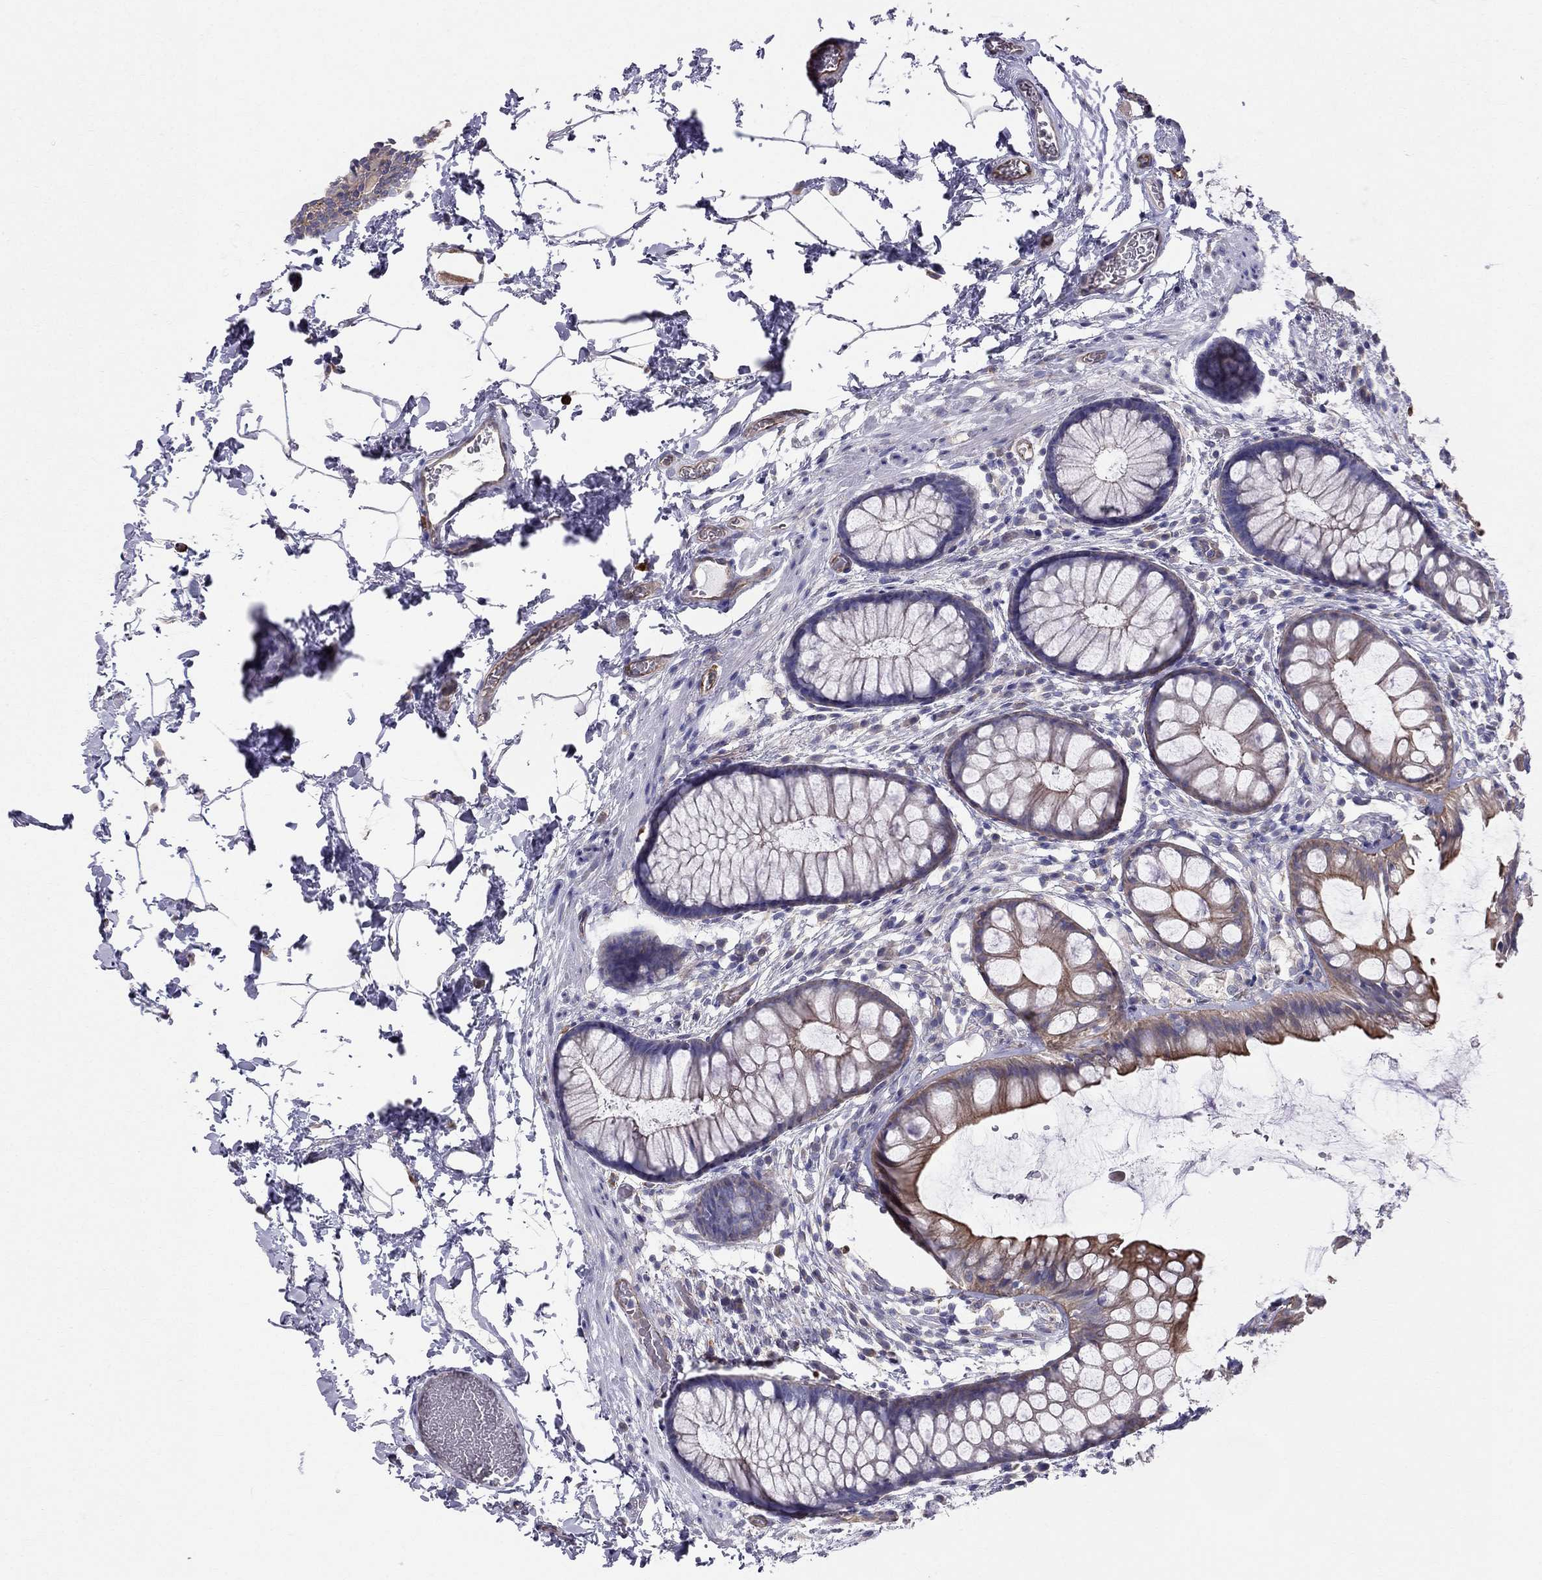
{"staining": {"intensity": "strong", "quantity": "<25%", "location": "cytoplasmic/membranous"}, "tissue": "rectum", "cell_type": "Glandular cells", "image_type": "normal", "snomed": [{"axis": "morphology", "description": "Normal tissue, NOS"}, {"axis": "topography", "description": "Rectum"}], "caption": "Immunohistochemical staining of benign human rectum reveals strong cytoplasmic/membranous protein expression in approximately <25% of glandular cells.", "gene": "ENOX1", "patient": {"sex": "female", "age": 62}}